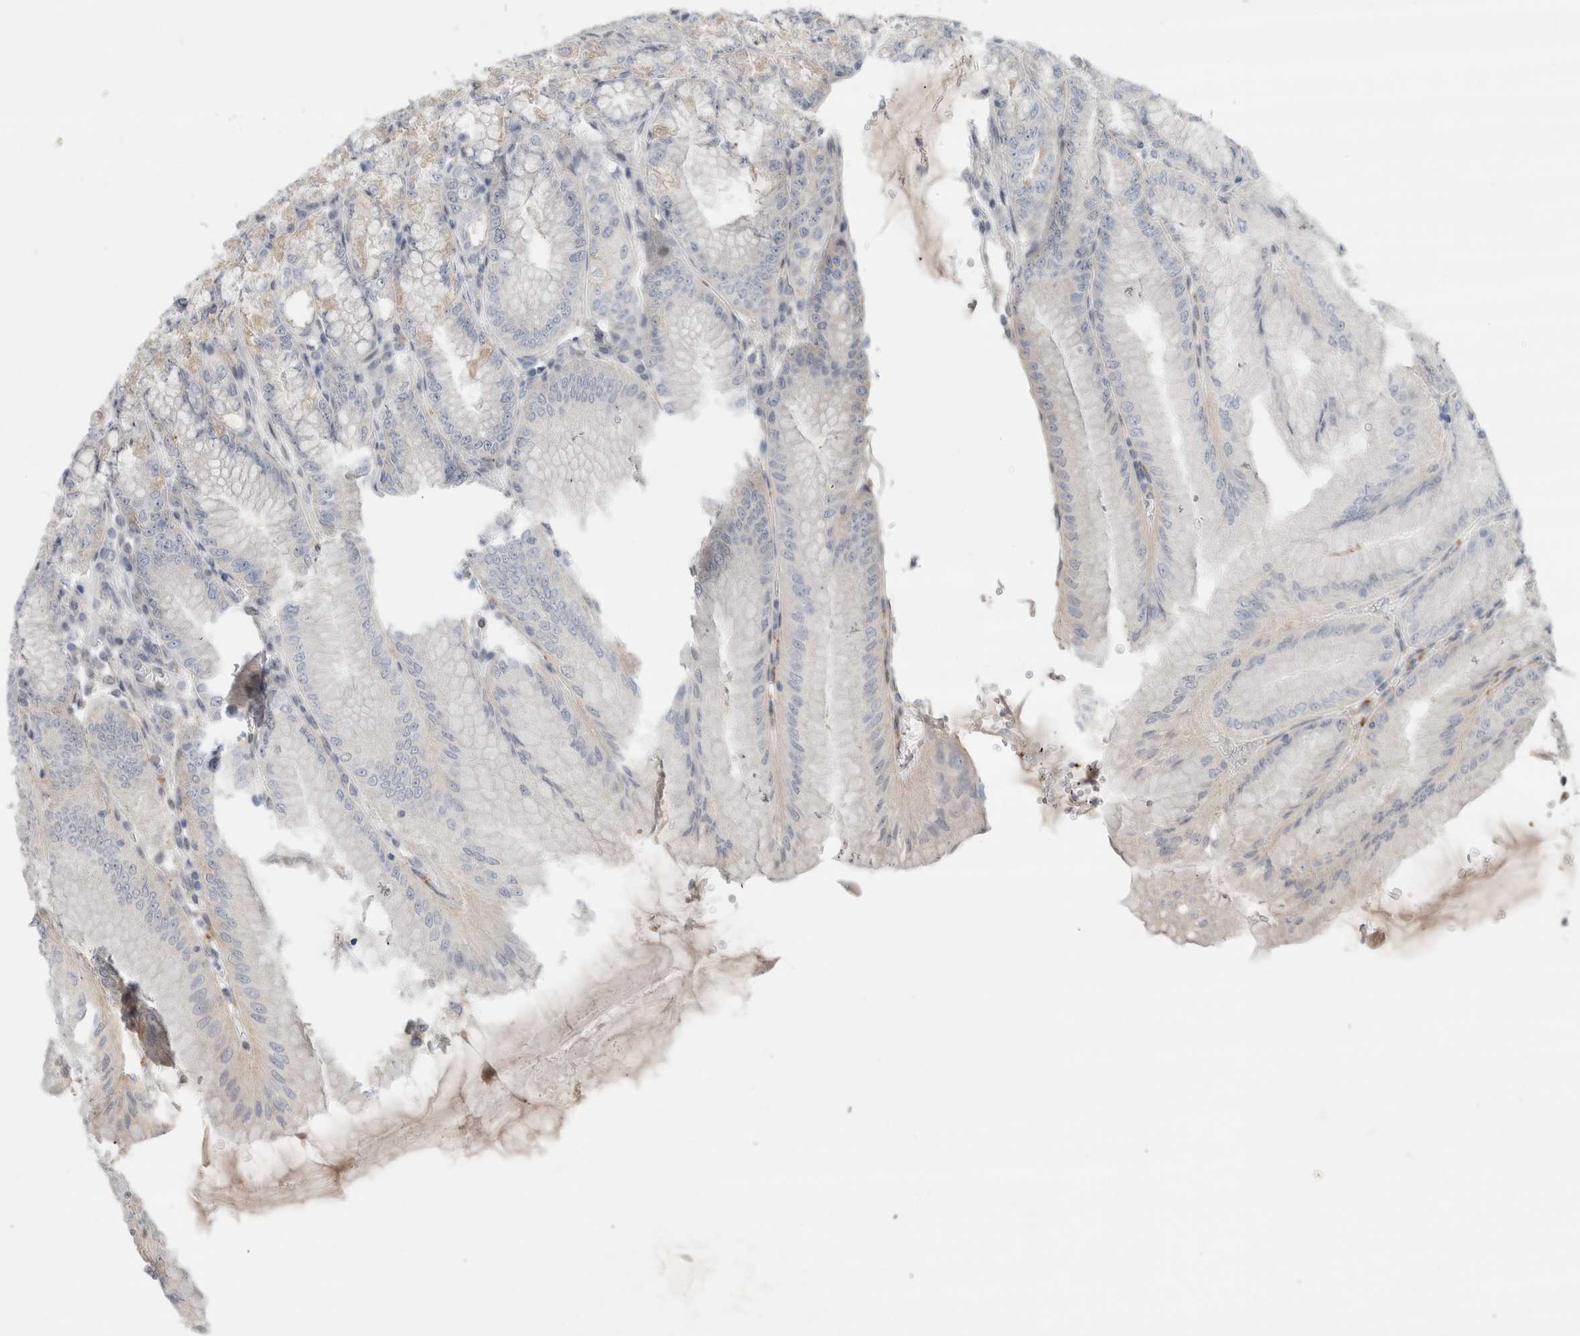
{"staining": {"intensity": "weak", "quantity": "25%-75%", "location": "cytoplasmic/membranous"}, "tissue": "stomach", "cell_type": "Glandular cells", "image_type": "normal", "snomed": [{"axis": "morphology", "description": "Normal tissue, NOS"}, {"axis": "topography", "description": "Stomach, lower"}], "caption": "Immunohistochemical staining of normal stomach reveals low levels of weak cytoplasmic/membranous positivity in approximately 25%-75% of glandular cells. (brown staining indicates protein expression, while blue staining denotes nuclei).", "gene": "NAB2", "patient": {"sex": "male", "age": 71}}